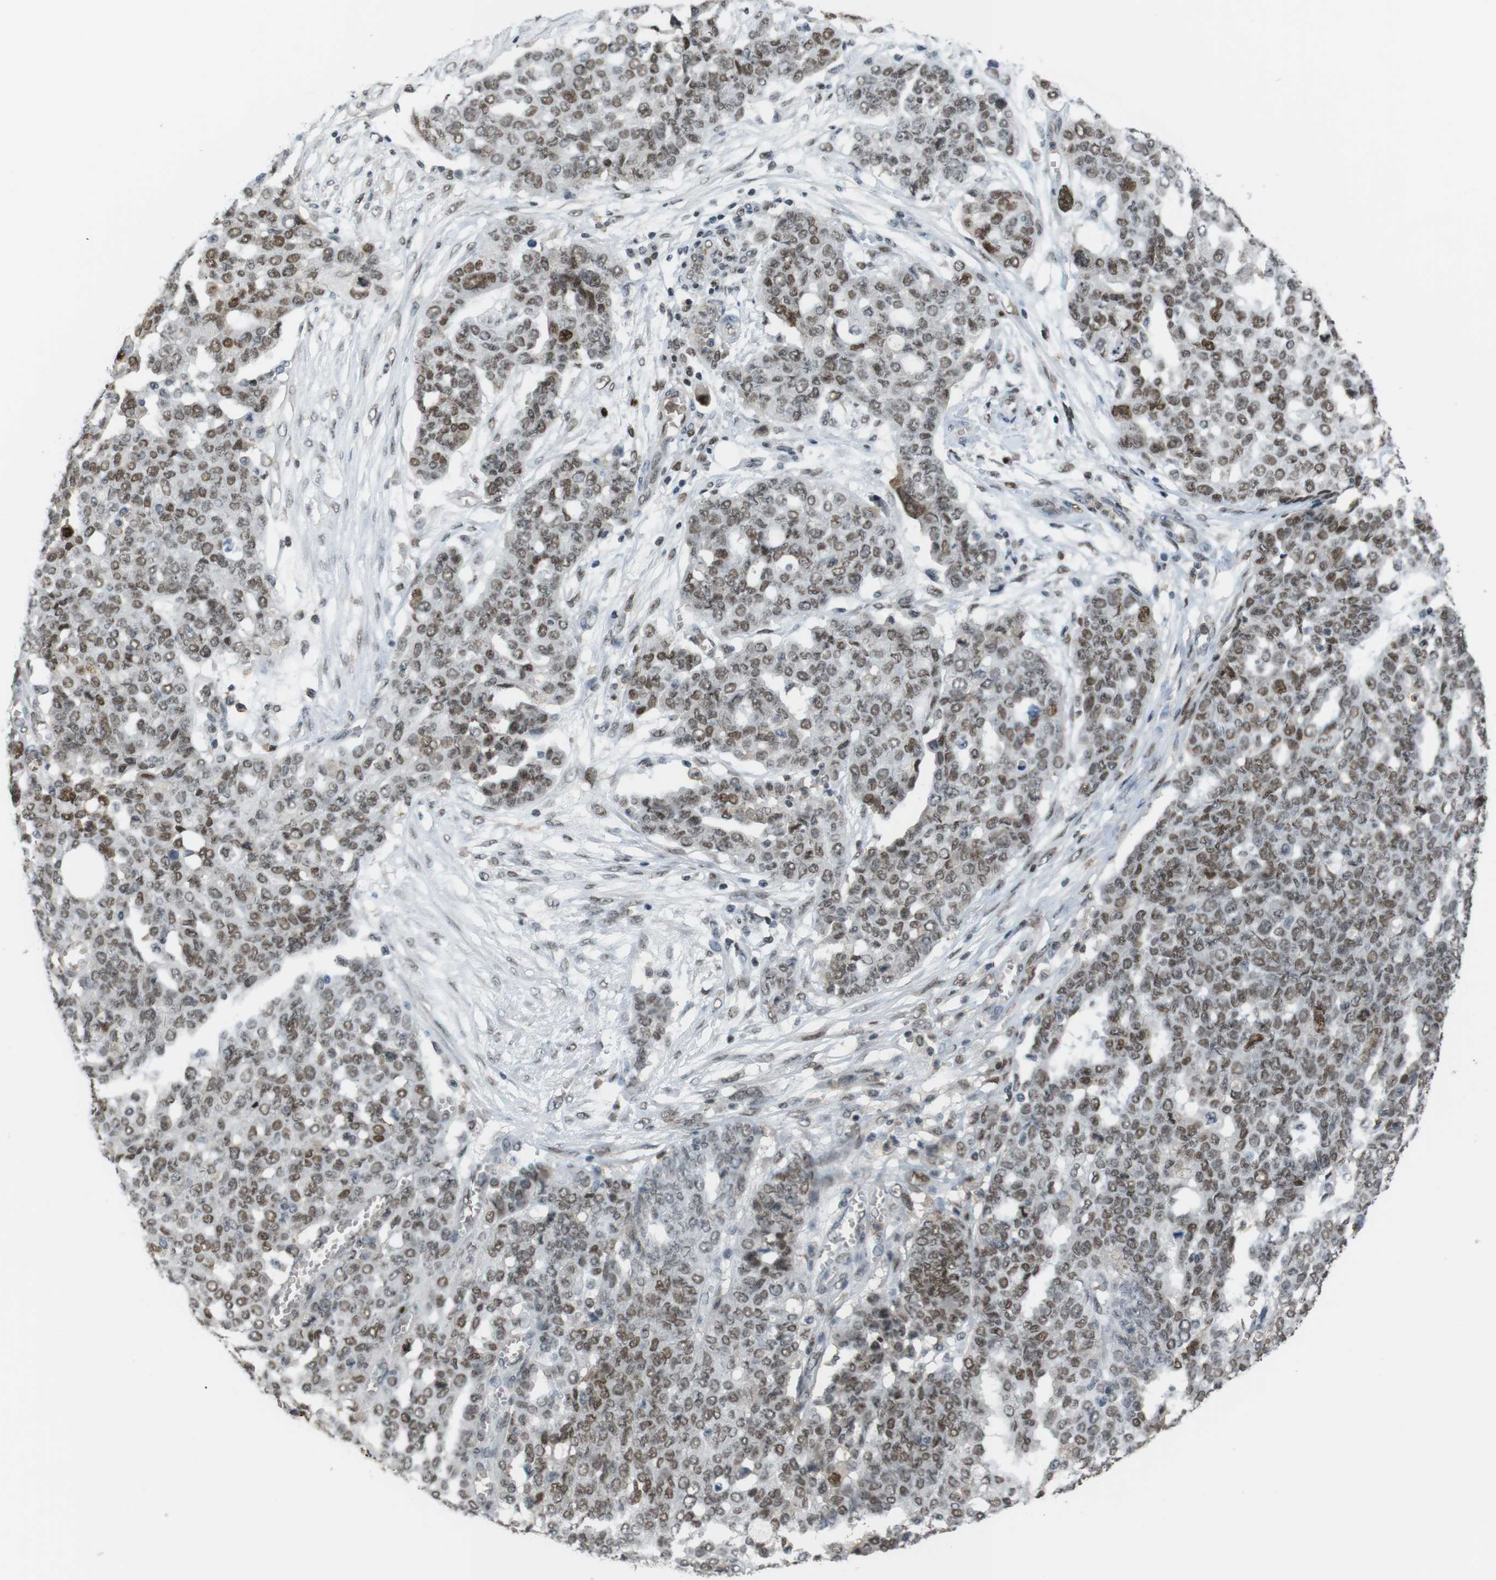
{"staining": {"intensity": "moderate", "quantity": ">75%", "location": "nuclear"}, "tissue": "ovarian cancer", "cell_type": "Tumor cells", "image_type": "cancer", "snomed": [{"axis": "morphology", "description": "Cystadenocarcinoma, serous, NOS"}, {"axis": "topography", "description": "Soft tissue"}, {"axis": "topography", "description": "Ovary"}], "caption": "Protein expression analysis of serous cystadenocarcinoma (ovarian) displays moderate nuclear positivity in about >75% of tumor cells. (Stains: DAB (3,3'-diaminobenzidine) in brown, nuclei in blue, Microscopy: brightfield microscopy at high magnification).", "gene": "SUB1", "patient": {"sex": "female", "age": 57}}